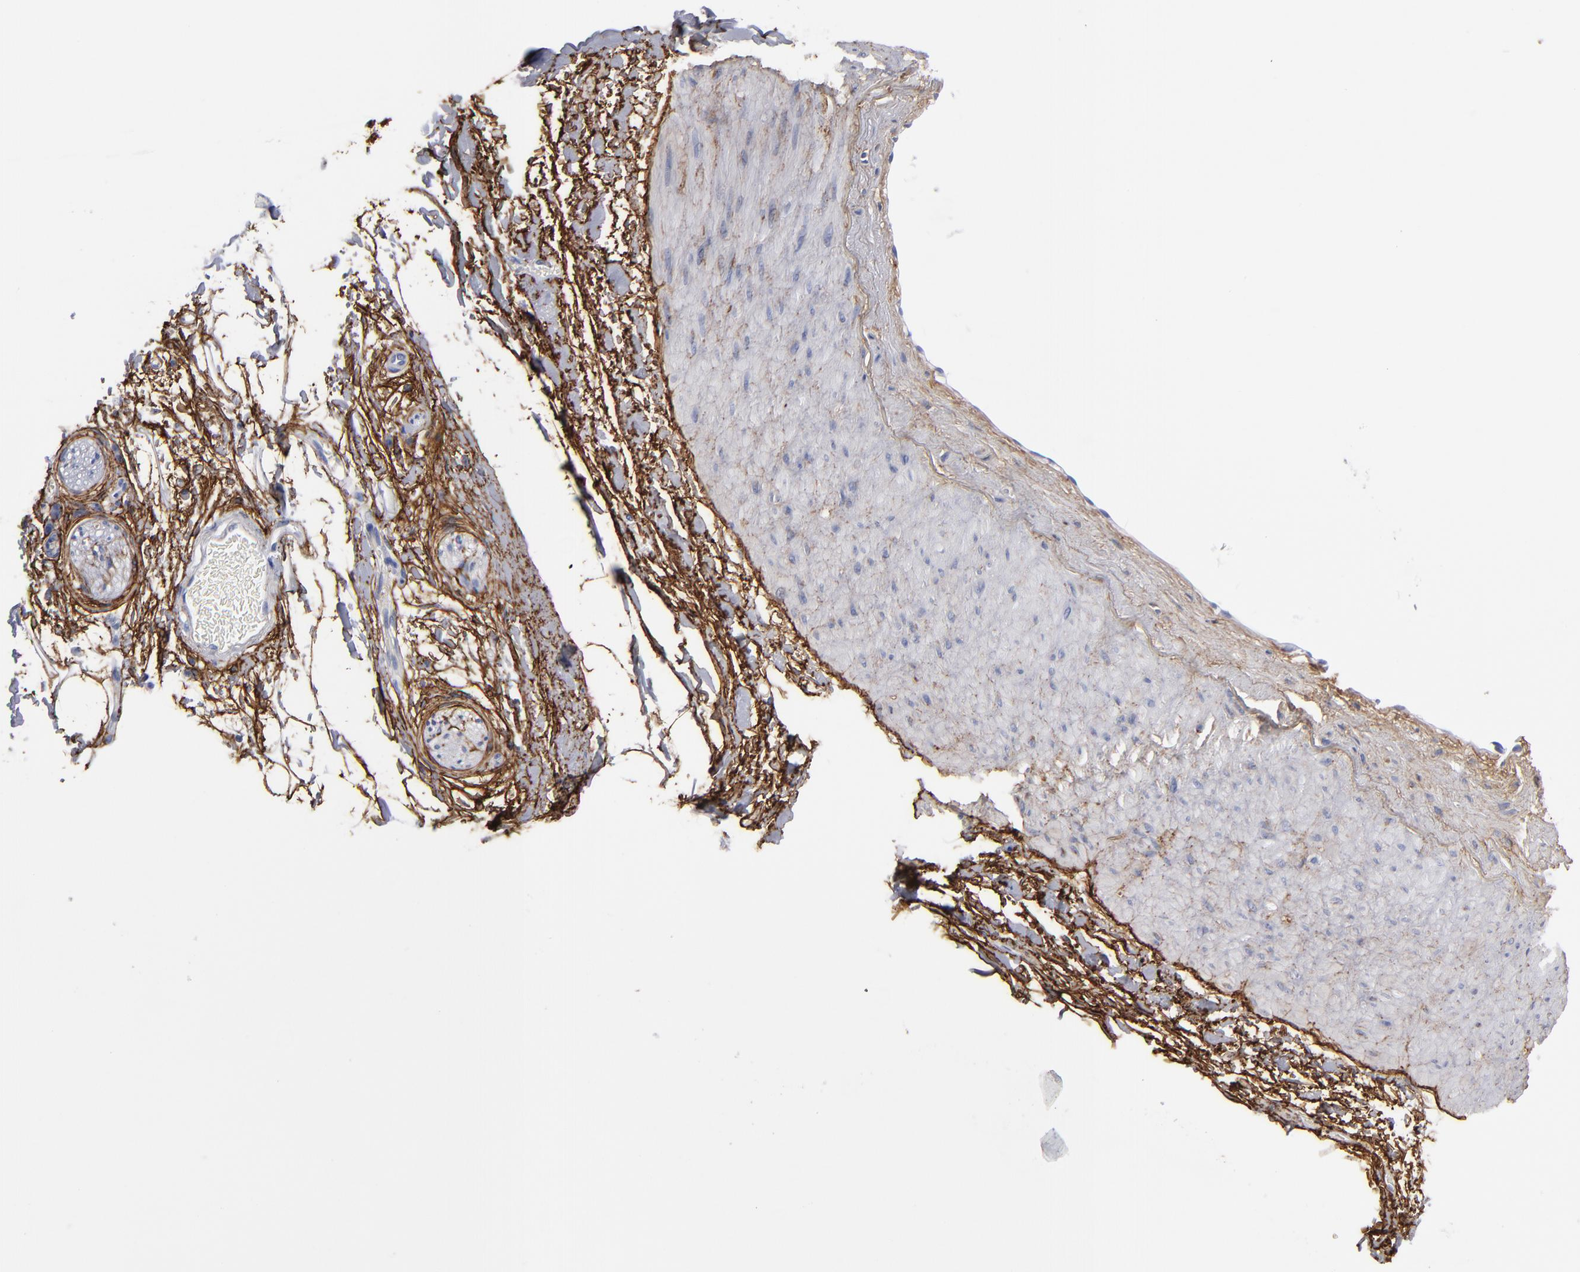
{"staining": {"intensity": "moderate", "quantity": "25%-75%", "location": "cytoplasmic/membranous"}, "tissue": "adipose tissue", "cell_type": "Adipocytes", "image_type": "normal", "snomed": [{"axis": "morphology", "description": "Normal tissue, NOS"}, {"axis": "topography", "description": "Soft tissue"}], "caption": "A medium amount of moderate cytoplasmic/membranous expression is present in approximately 25%-75% of adipocytes in normal adipose tissue. The staining was performed using DAB (3,3'-diaminobenzidine) to visualize the protein expression in brown, while the nuclei were stained in blue with hematoxylin (Magnification: 20x).", "gene": "EMILIN1", "patient": {"sex": "male", "age": 72}}